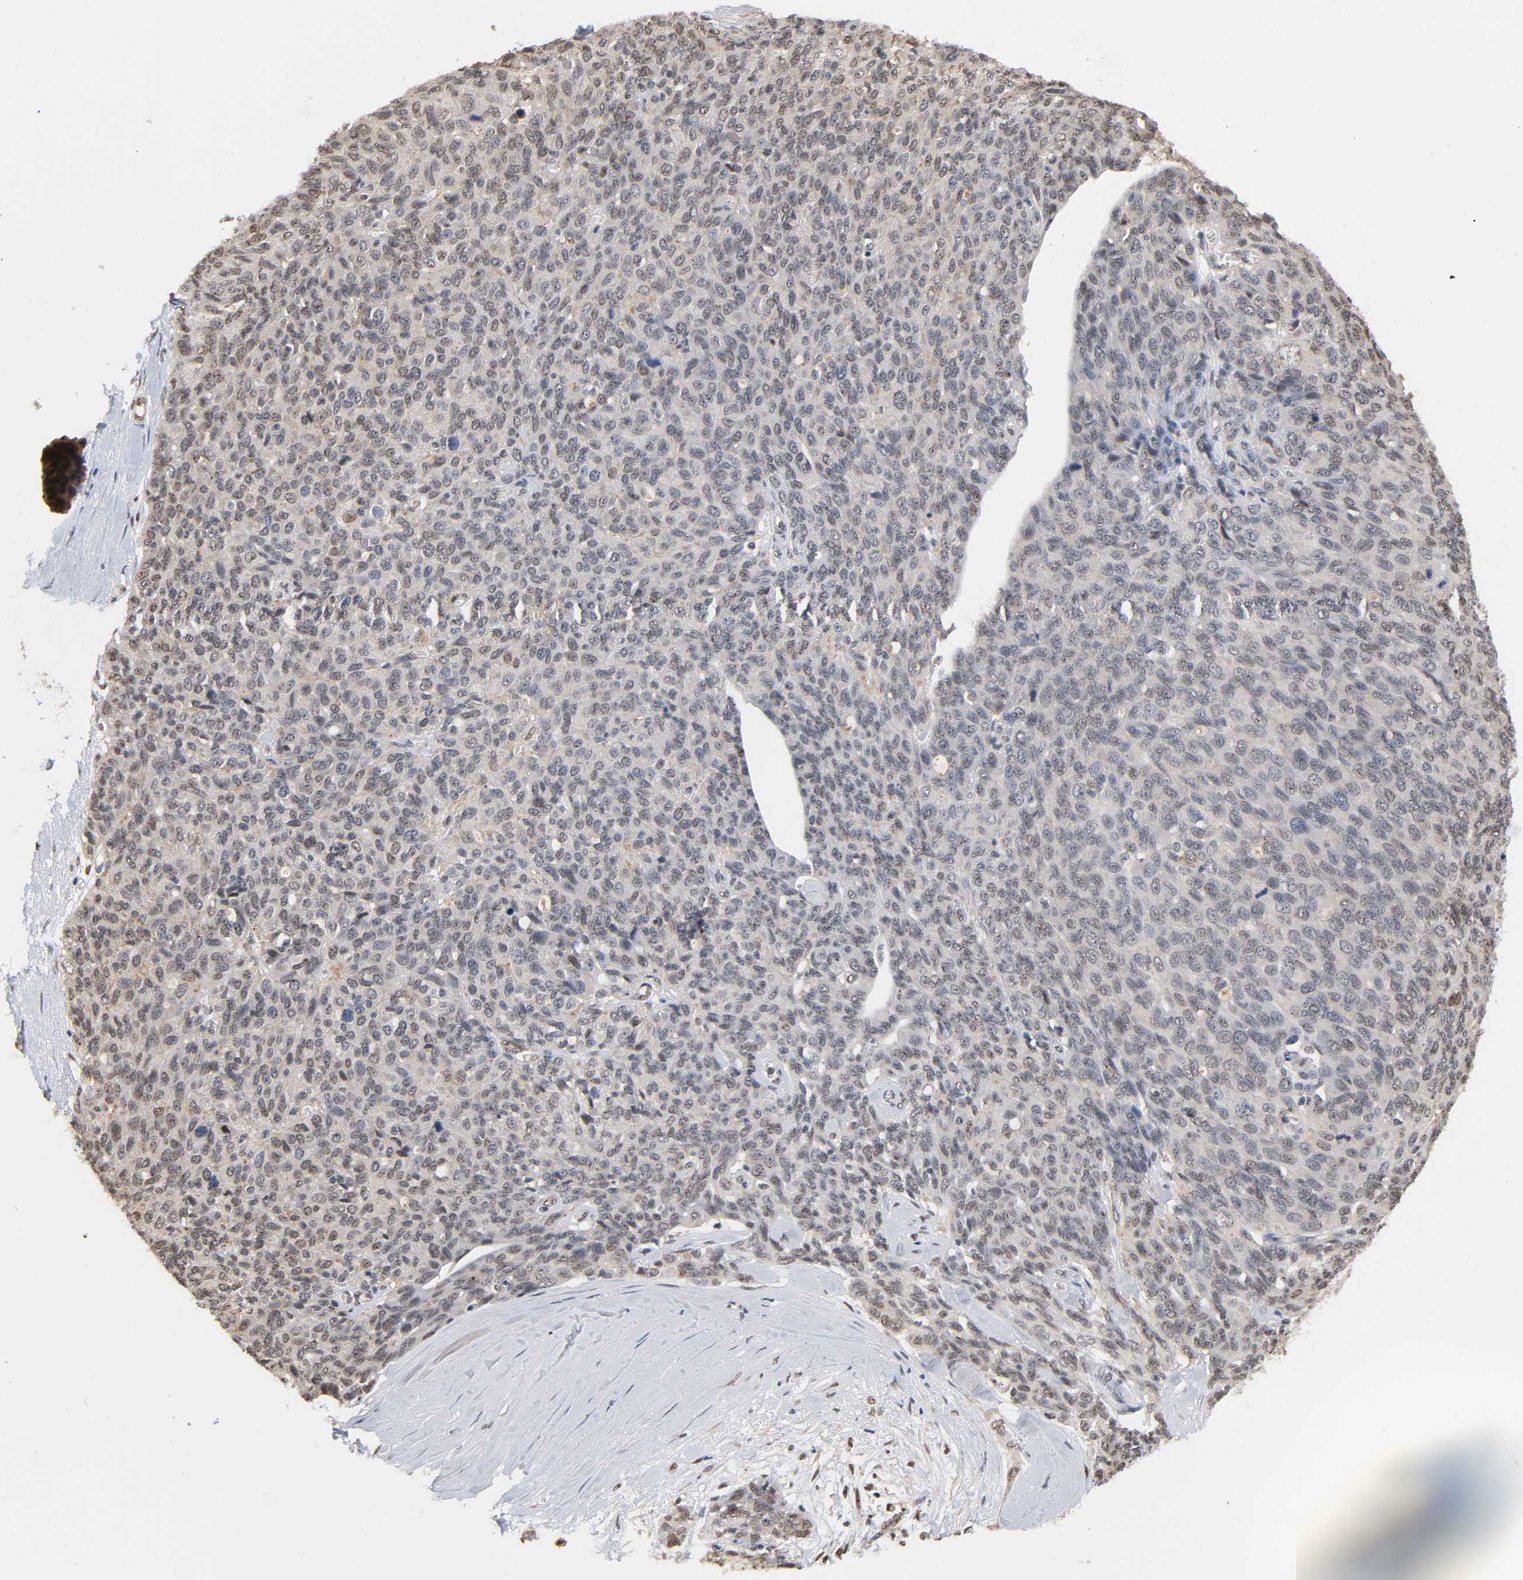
{"staining": {"intensity": "negative", "quantity": "none", "location": "none"}, "tissue": "ovarian cancer", "cell_type": "Tumor cells", "image_type": "cancer", "snomed": [{"axis": "morphology", "description": "Carcinoma, endometroid"}, {"axis": "topography", "description": "Ovary"}], "caption": "High magnification brightfield microscopy of ovarian endometroid carcinoma stained with DAB (3,3'-diaminobenzidine) (brown) and counterstained with hematoxylin (blue): tumor cells show no significant positivity. (Brightfield microscopy of DAB (3,3'-diaminobenzidine) IHC at high magnification).", "gene": "UBC", "patient": {"sex": "female", "age": 60}}